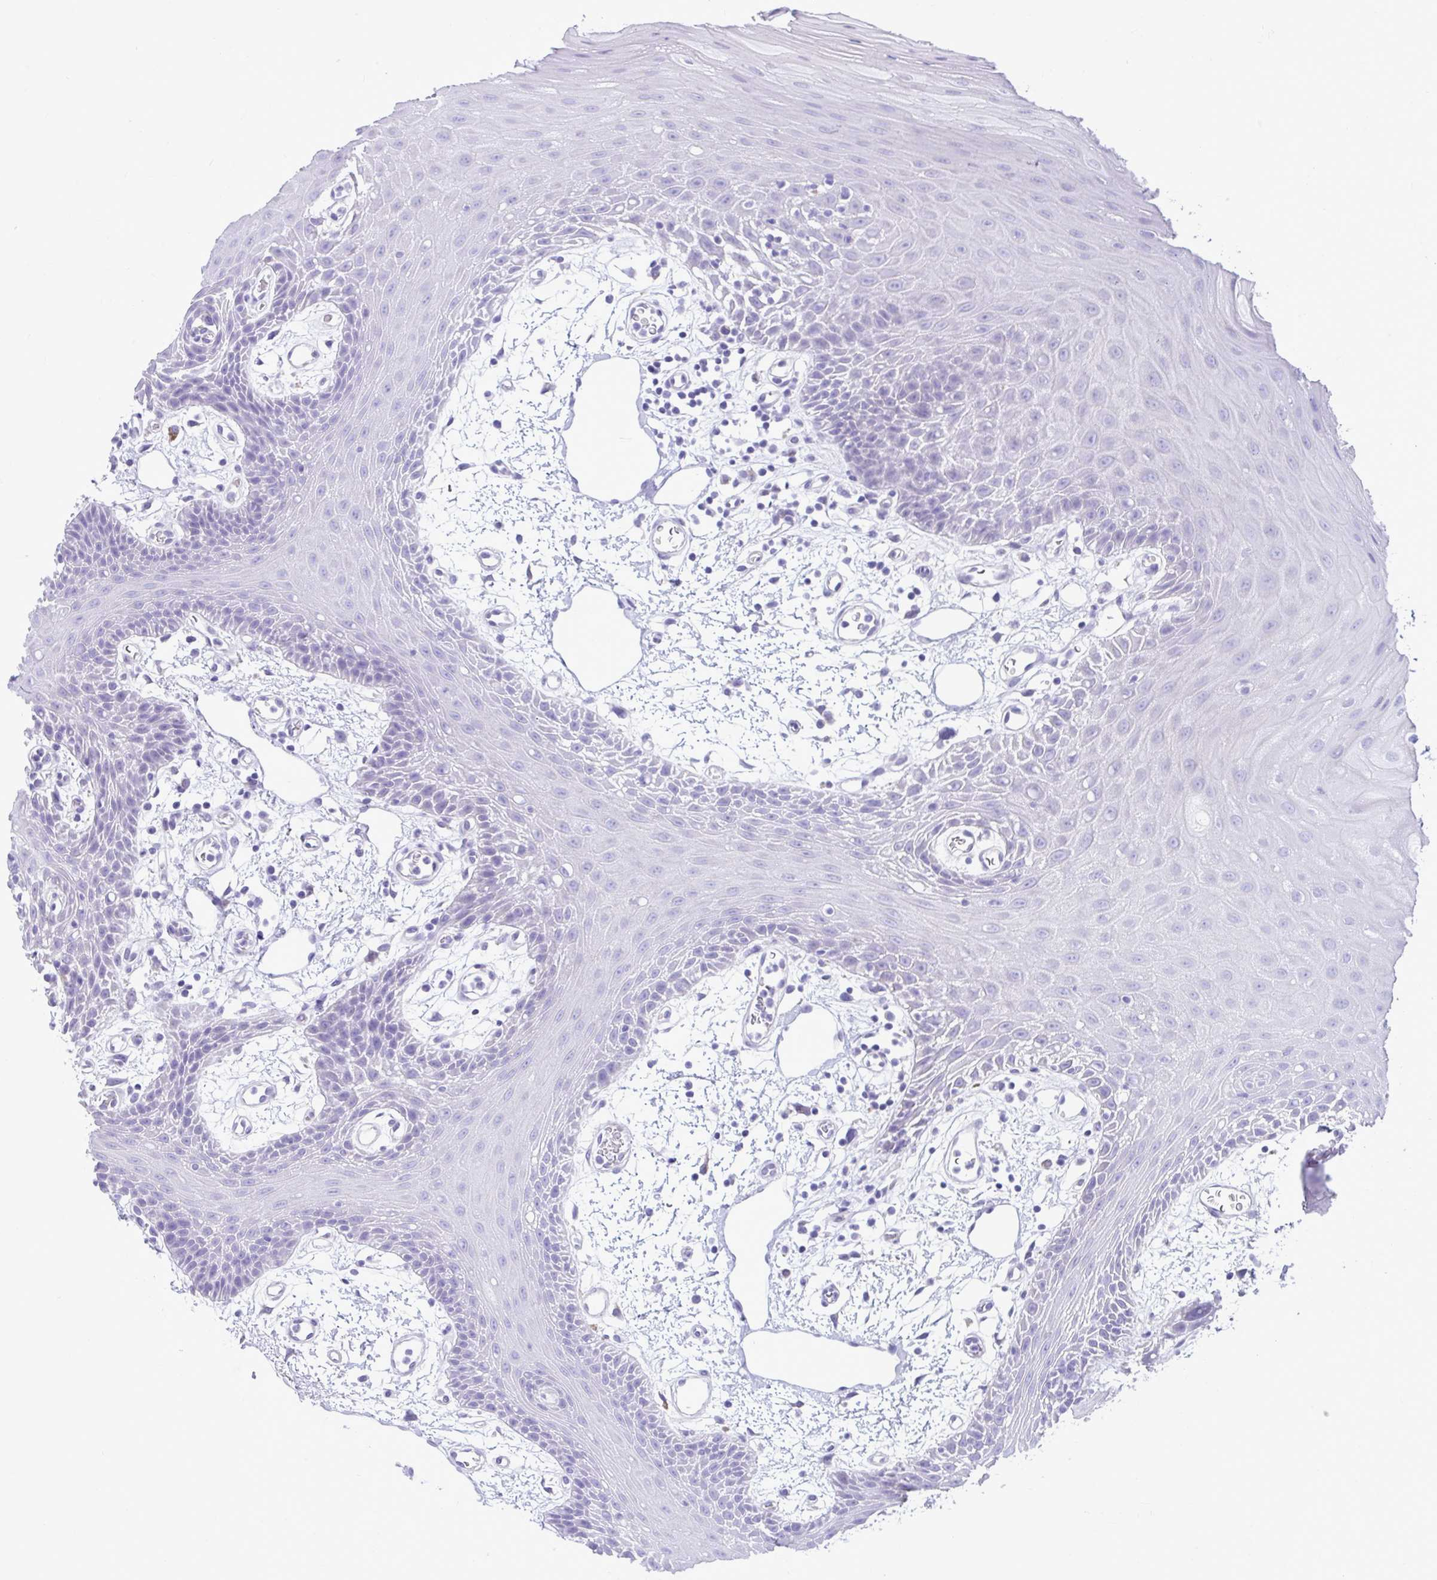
{"staining": {"intensity": "negative", "quantity": "none", "location": "none"}, "tissue": "oral mucosa", "cell_type": "Squamous epithelial cells", "image_type": "normal", "snomed": [{"axis": "morphology", "description": "Normal tissue, NOS"}, {"axis": "topography", "description": "Oral tissue"}], "caption": "High magnification brightfield microscopy of benign oral mucosa stained with DAB (brown) and counterstained with hematoxylin (blue): squamous epithelial cells show no significant expression. The staining was performed using DAB (3,3'-diaminobenzidine) to visualize the protein expression in brown, while the nuclei were stained in blue with hematoxylin (Magnification: 20x).", "gene": "ISL1", "patient": {"sex": "female", "age": 59}}